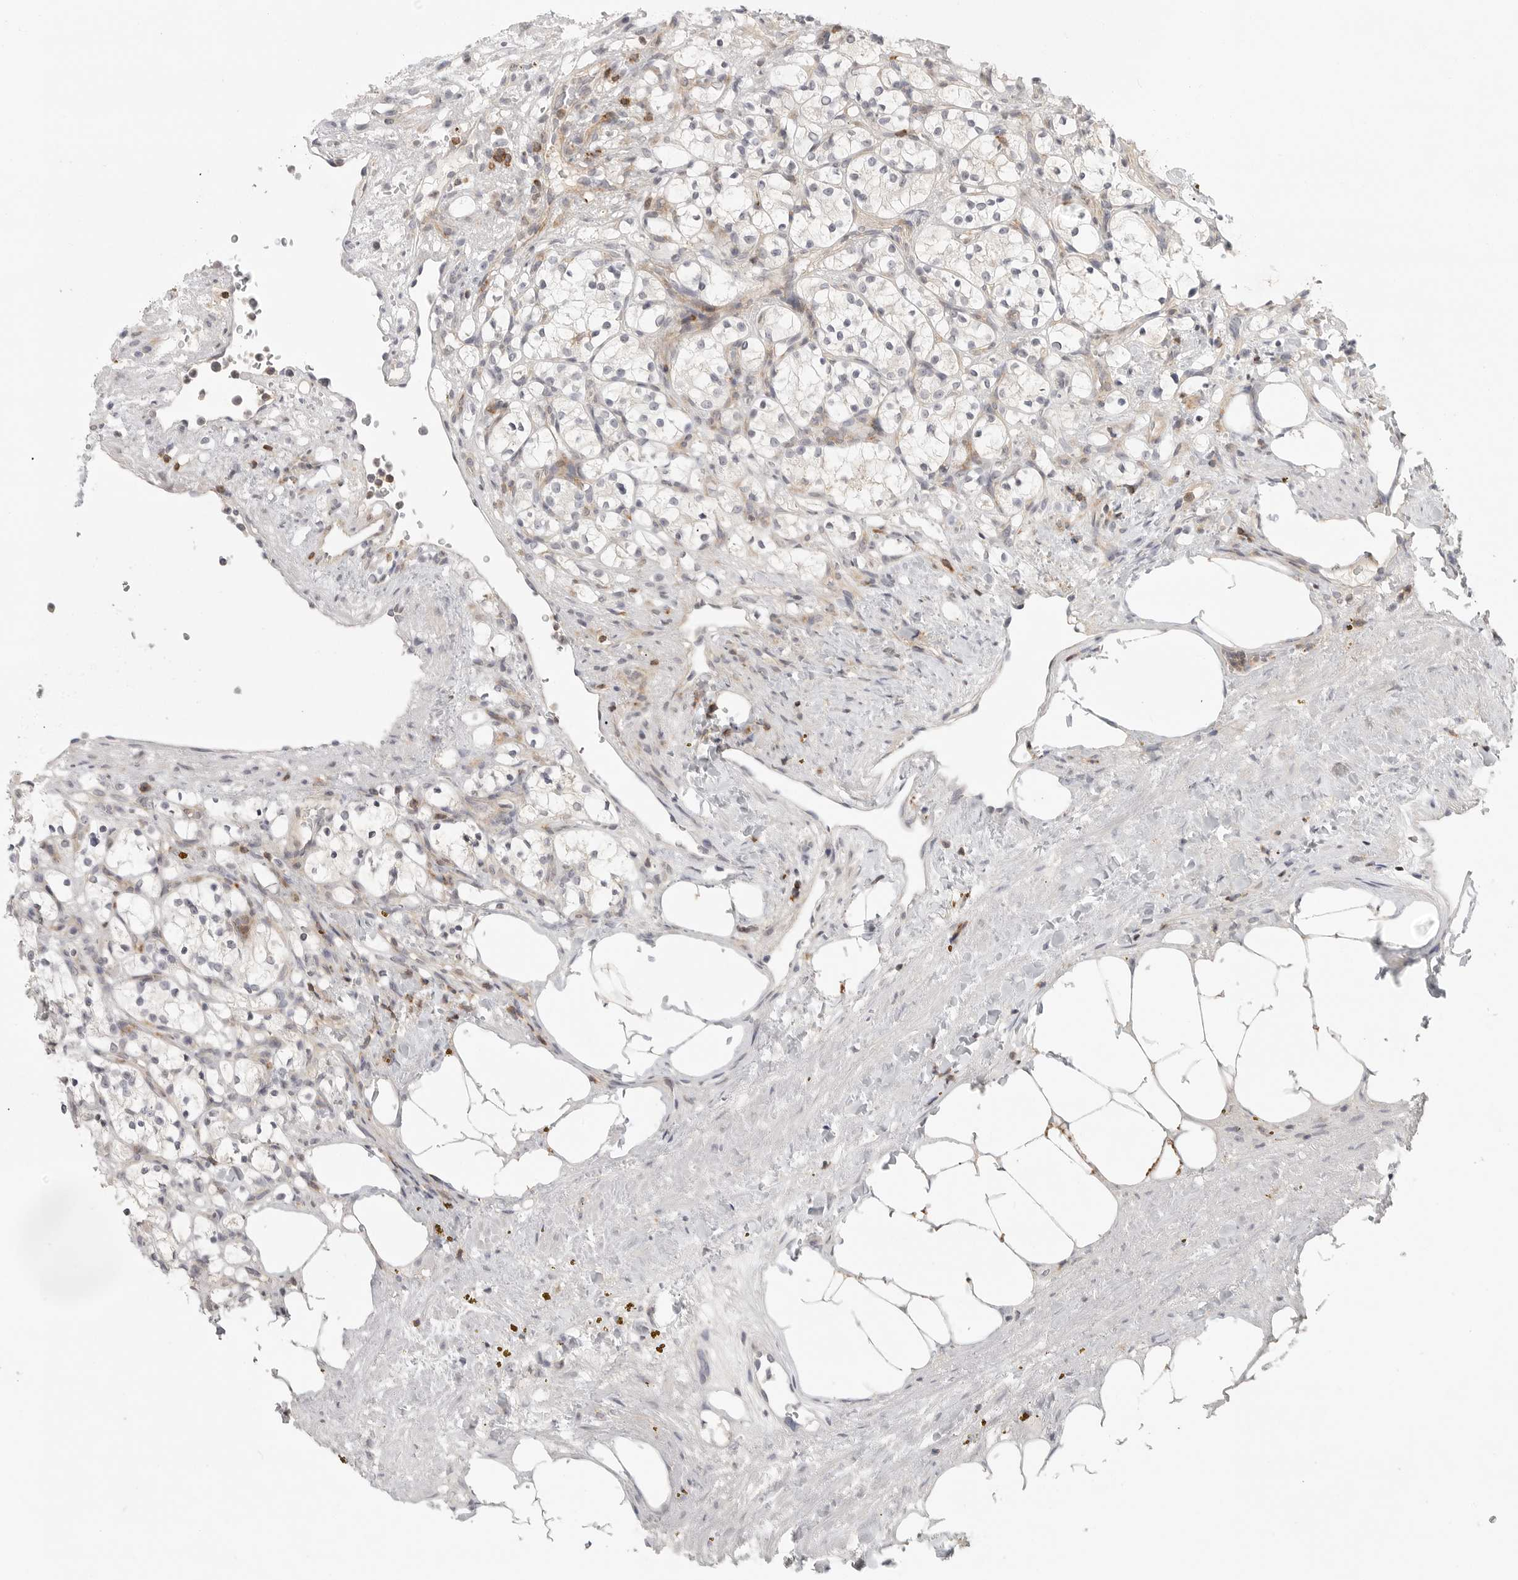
{"staining": {"intensity": "negative", "quantity": "none", "location": "none"}, "tissue": "renal cancer", "cell_type": "Tumor cells", "image_type": "cancer", "snomed": [{"axis": "morphology", "description": "Adenocarcinoma, NOS"}, {"axis": "topography", "description": "Kidney"}], "caption": "An immunohistochemistry (IHC) image of renal cancer (adenocarcinoma) is shown. There is no staining in tumor cells of renal cancer (adenocarcinoma).", "gene": "SH3KBP1", "patient": {"sex": "female", "age": 69}}